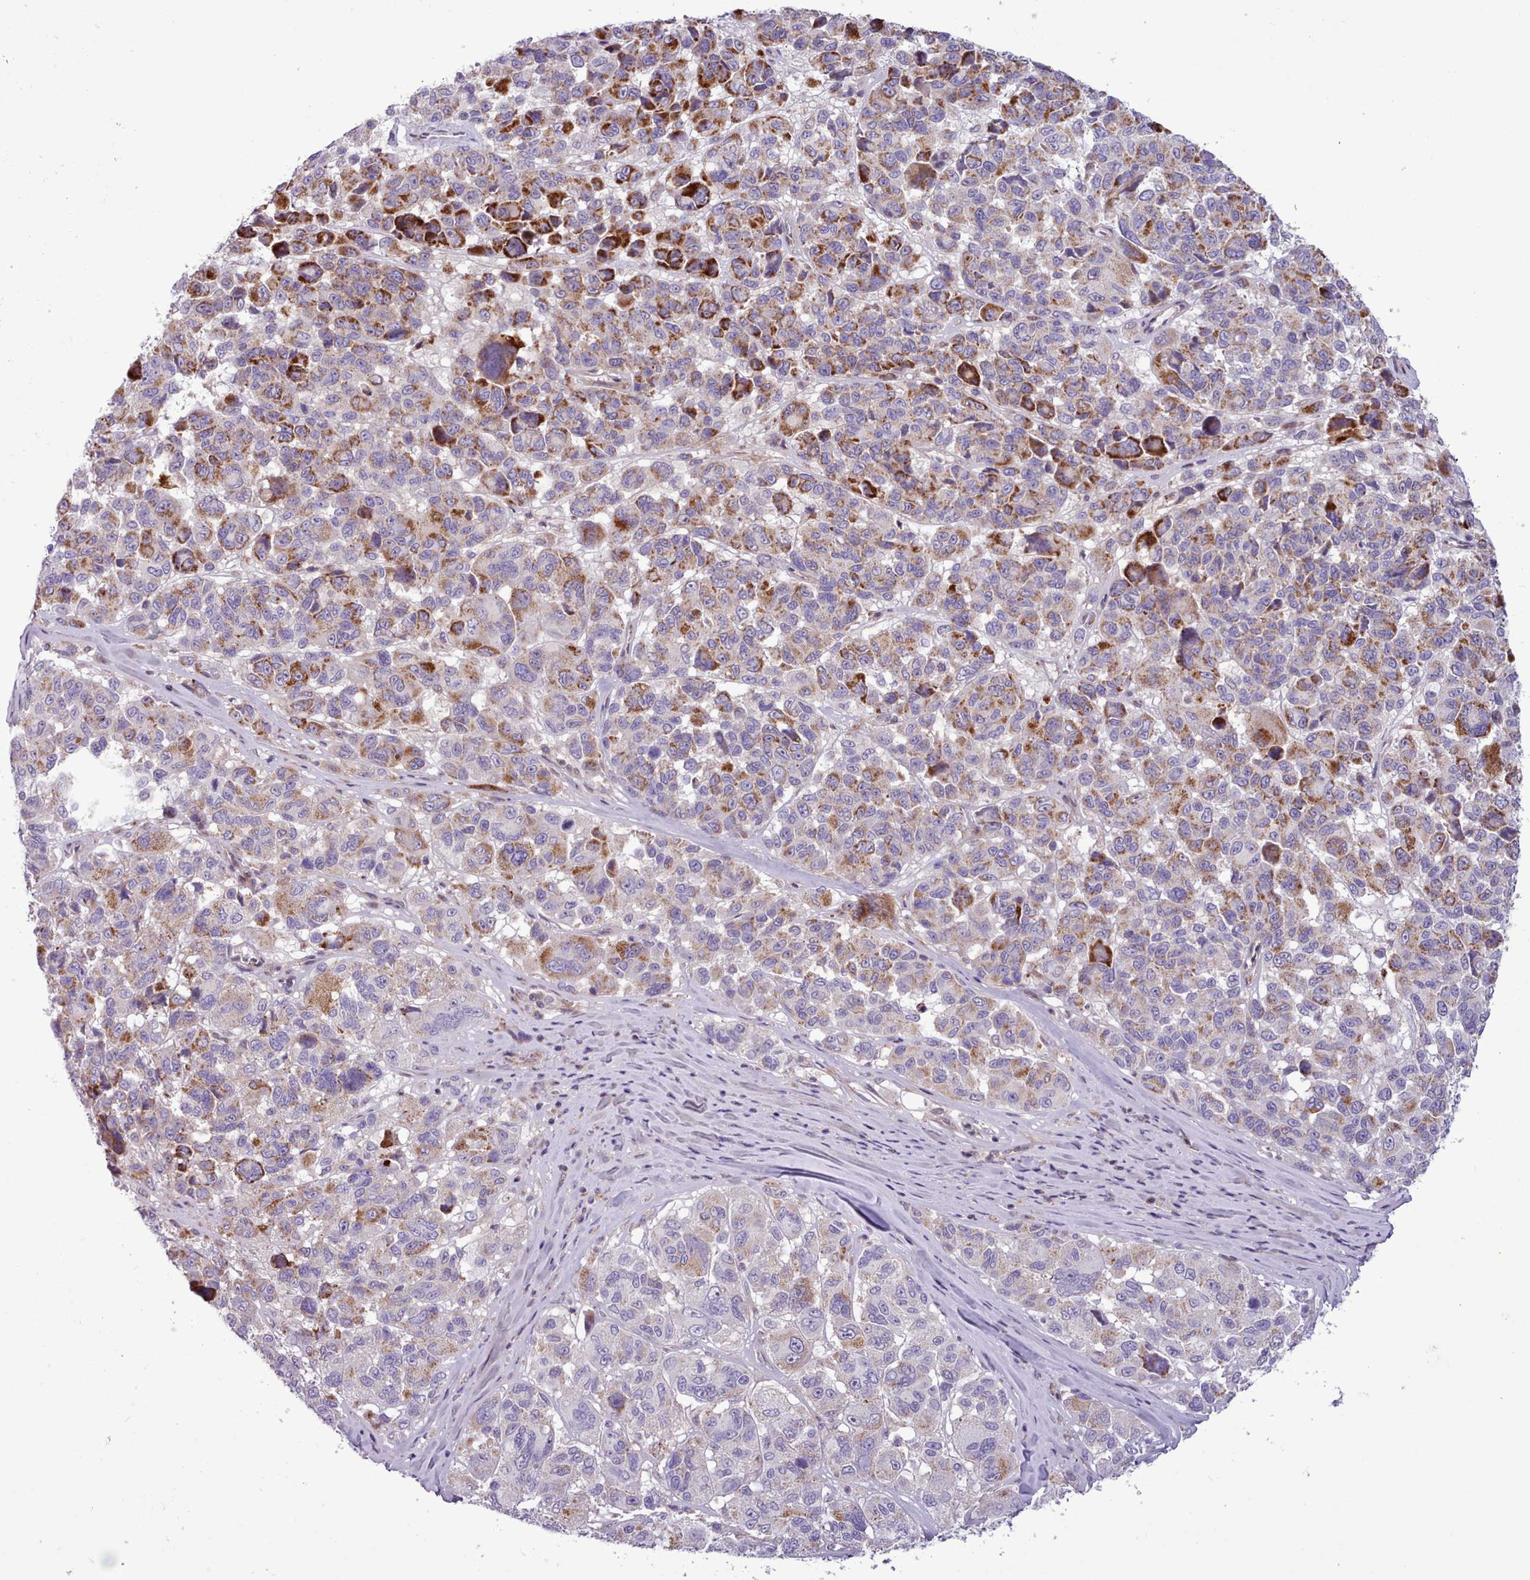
{"staining": {"intensity": "strong", "quantity": "<25%", "location": "cytoplasmic/membranous"}, "tissue": "melanoma", "cell_type": "Tumor cells", "image_type": "cancer", "snomed": [{"axis": "morphology", "description": "Malignant melanoma, NOS"}, {"axis": "topography", "description": "Skin"}], "caption": "This histopathology image exhibits malignant melanoma stained with immunohistochemistry to label a protein in brown. The cytoplasmic/membranous of tumor cells show strong positivity for the protein. Nuclei are counter-stained blue.", "gene": "TENT4B", "patient": {"sex": "female", "age": 66}}